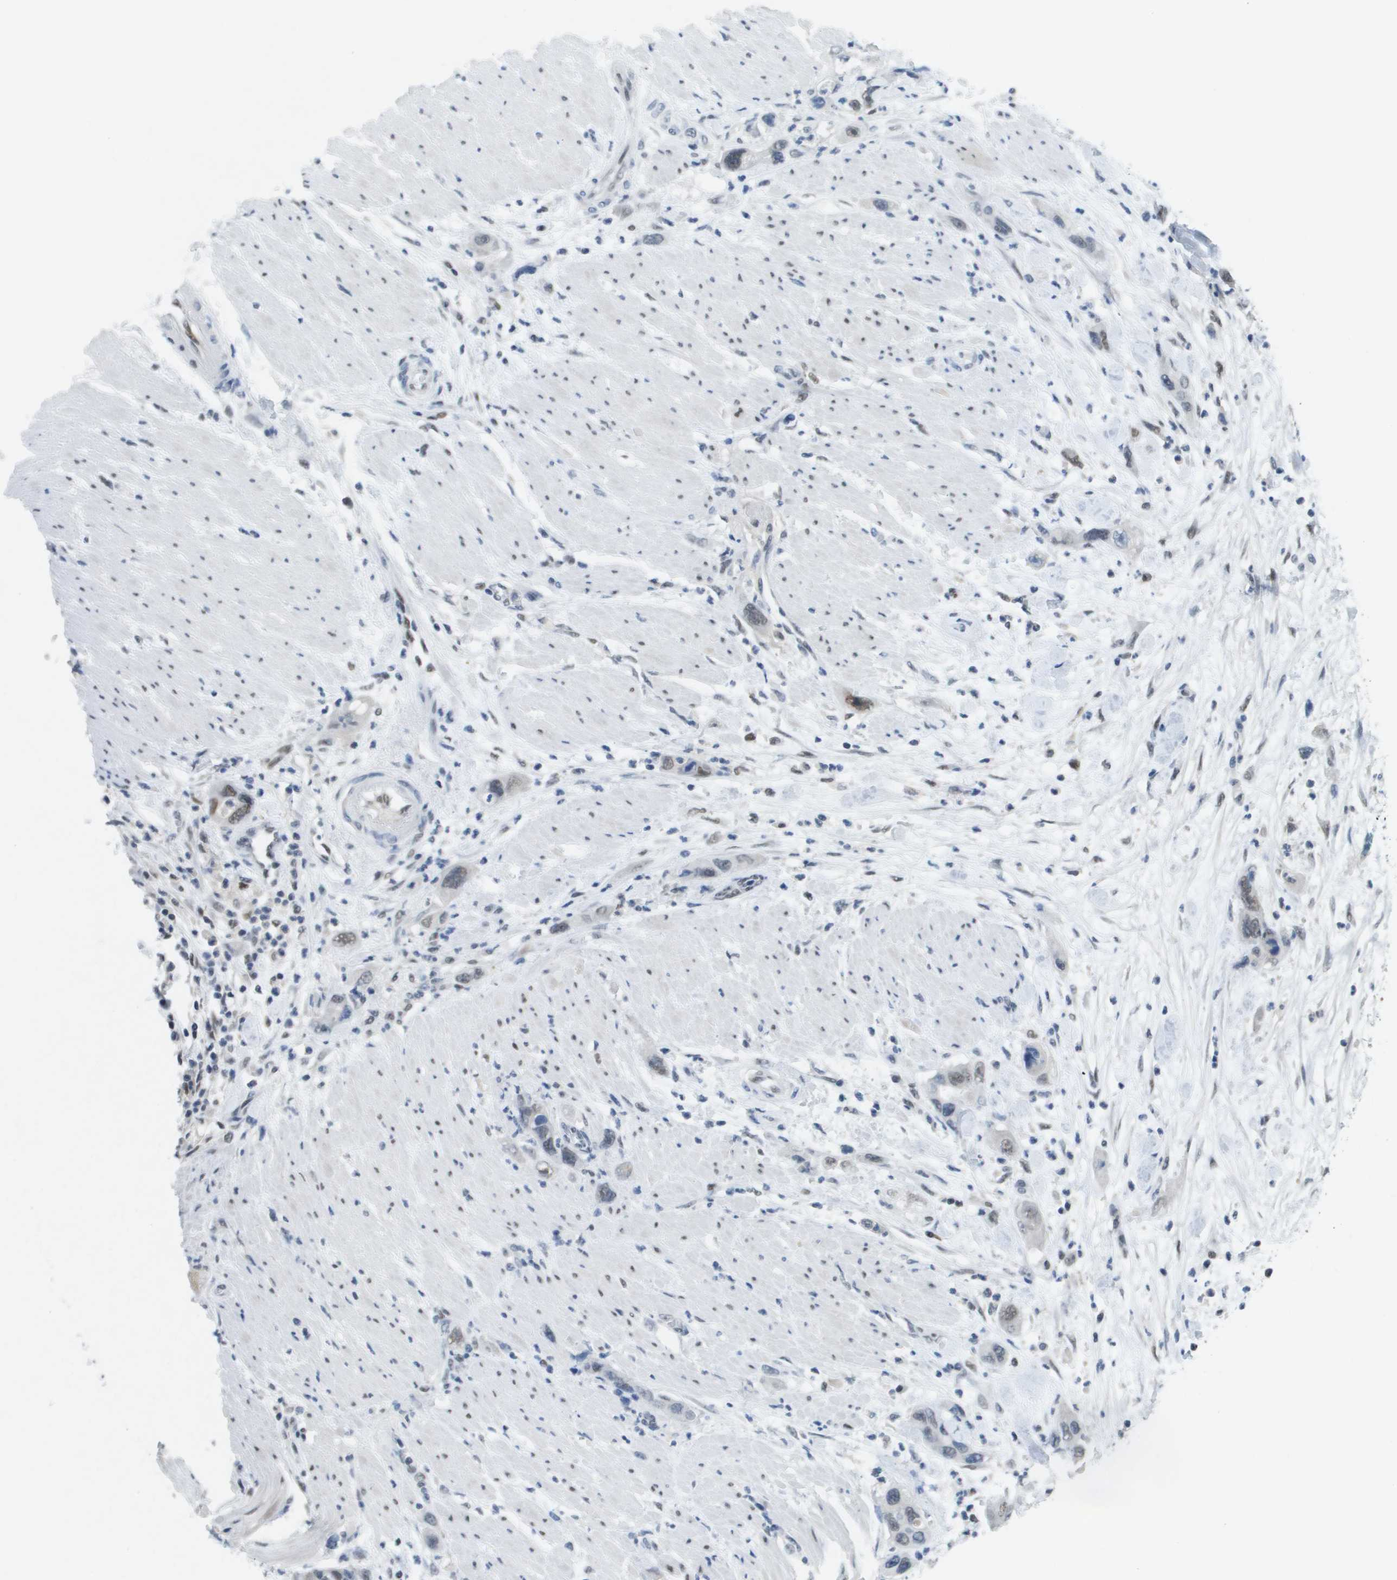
{"staining": {"intensity": "weak", "quantity": "25%-75%", "location": "nuclear"}, "tissue": "pancreatic cancer", "cell_type": "Tumor cells", "image_type": "cancer", "snomed": [{"axis": "morphology", "description": "Normal tissue, NOS"}, {"axis": "morphology", "description": "Adenocarcinoma, NOS"}, {"axis": "topography", "description": "Pancreas"}], "caption": "This is an image of immunohistochemistry staining of adenocarcinoma (pancreatic), which shows weak staining in the nuclear of tumor cells.", "gene": "TP53RK", "patient": {"sex": "female", "age": 71}}